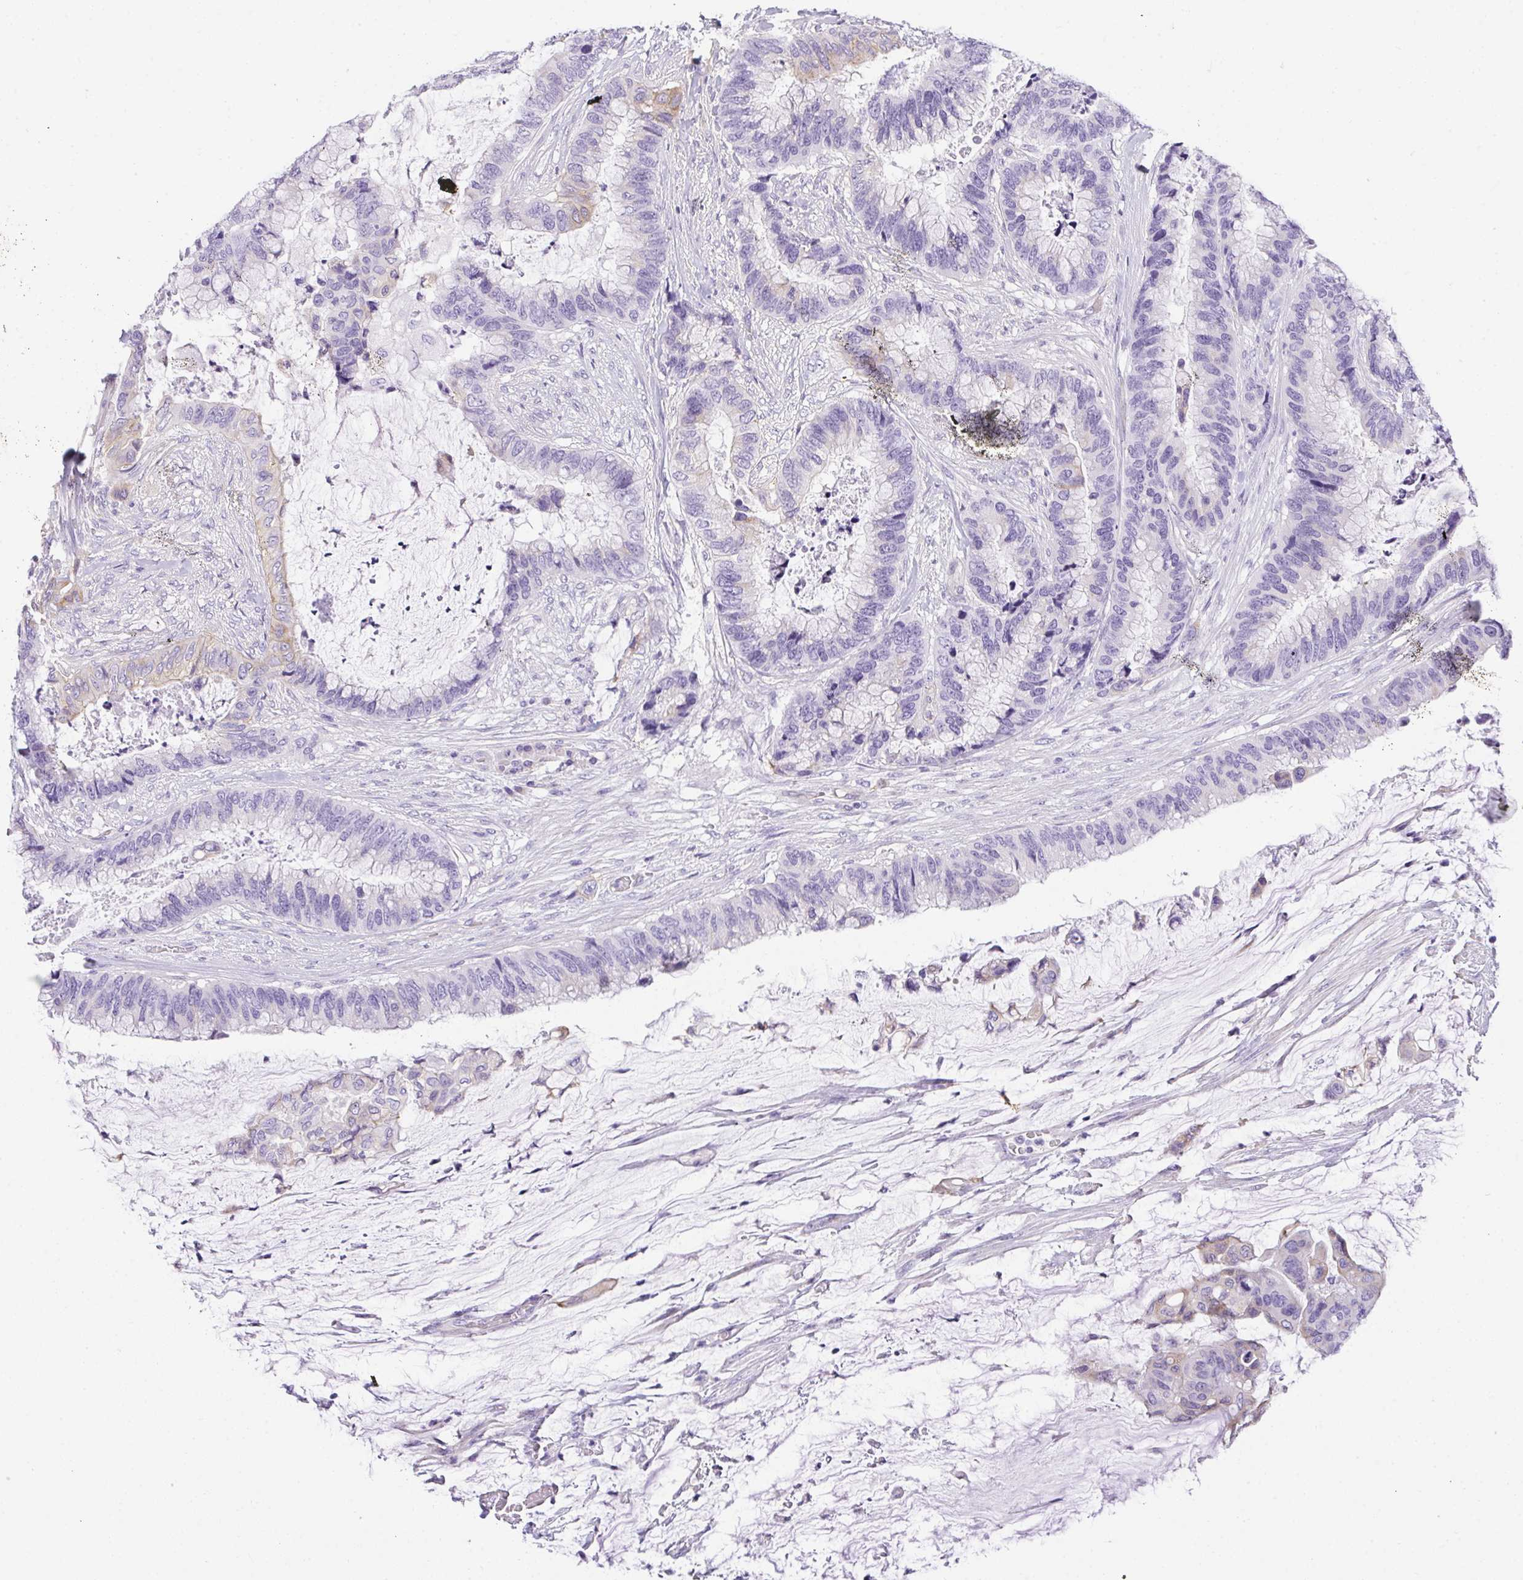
{"staining": {"intensity": "weak", "quantity": "<25%", "location": "cytoplasmic/membranous"}, "tissue": "colorectal cancer", "cell_type": "Tumor cells", "image_type": "cancer", "snomed": [{"axis": "morphology", "description": "Adenocarcinoma, NOS"}, {"axis": "topography", "description": "Rectum"}], "caption": "The IHC photomicrograph has no significant positivity in tumor cells of colorectal cancer tissue.", "gene": "PLPPR3", "patient": {"sex": "female", "age": 59}}